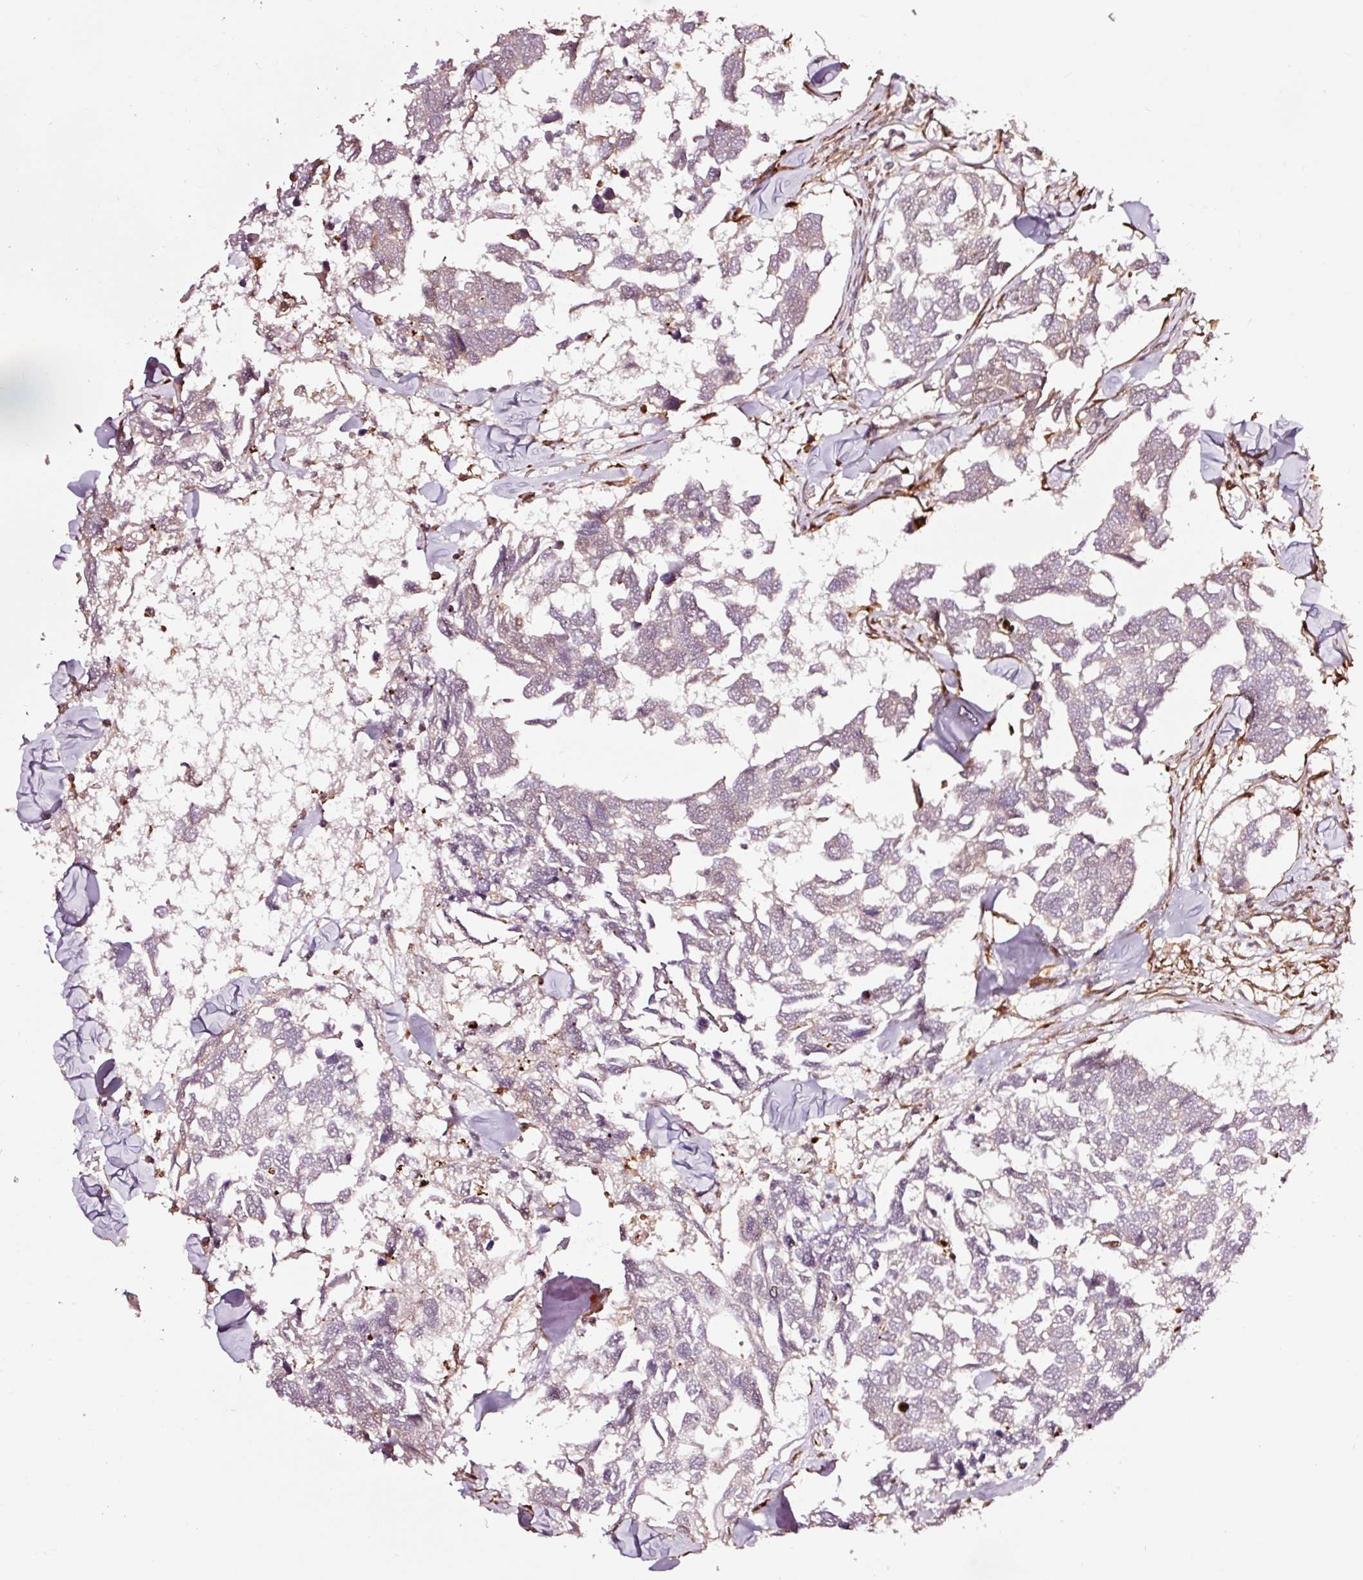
{"staining": {"intensity": "negative", "quantity": "none", "location": "none"}, "tissue": "breast cancer", "cell_type": "Tumor cells", "image_type": "cancer", "snomed": [{"axis": "morphology", "description": "Duct carcinoma"}, {"axis": "topography", "description": "Breast"}], "caption": "Immunohistochemical staining of breast cancer shows no significant positivity in tumor cells. (DAB immunohistochemistry, high magnification).", "gene": "TPM1", "patient": {"sex": "female", "age": 83}}